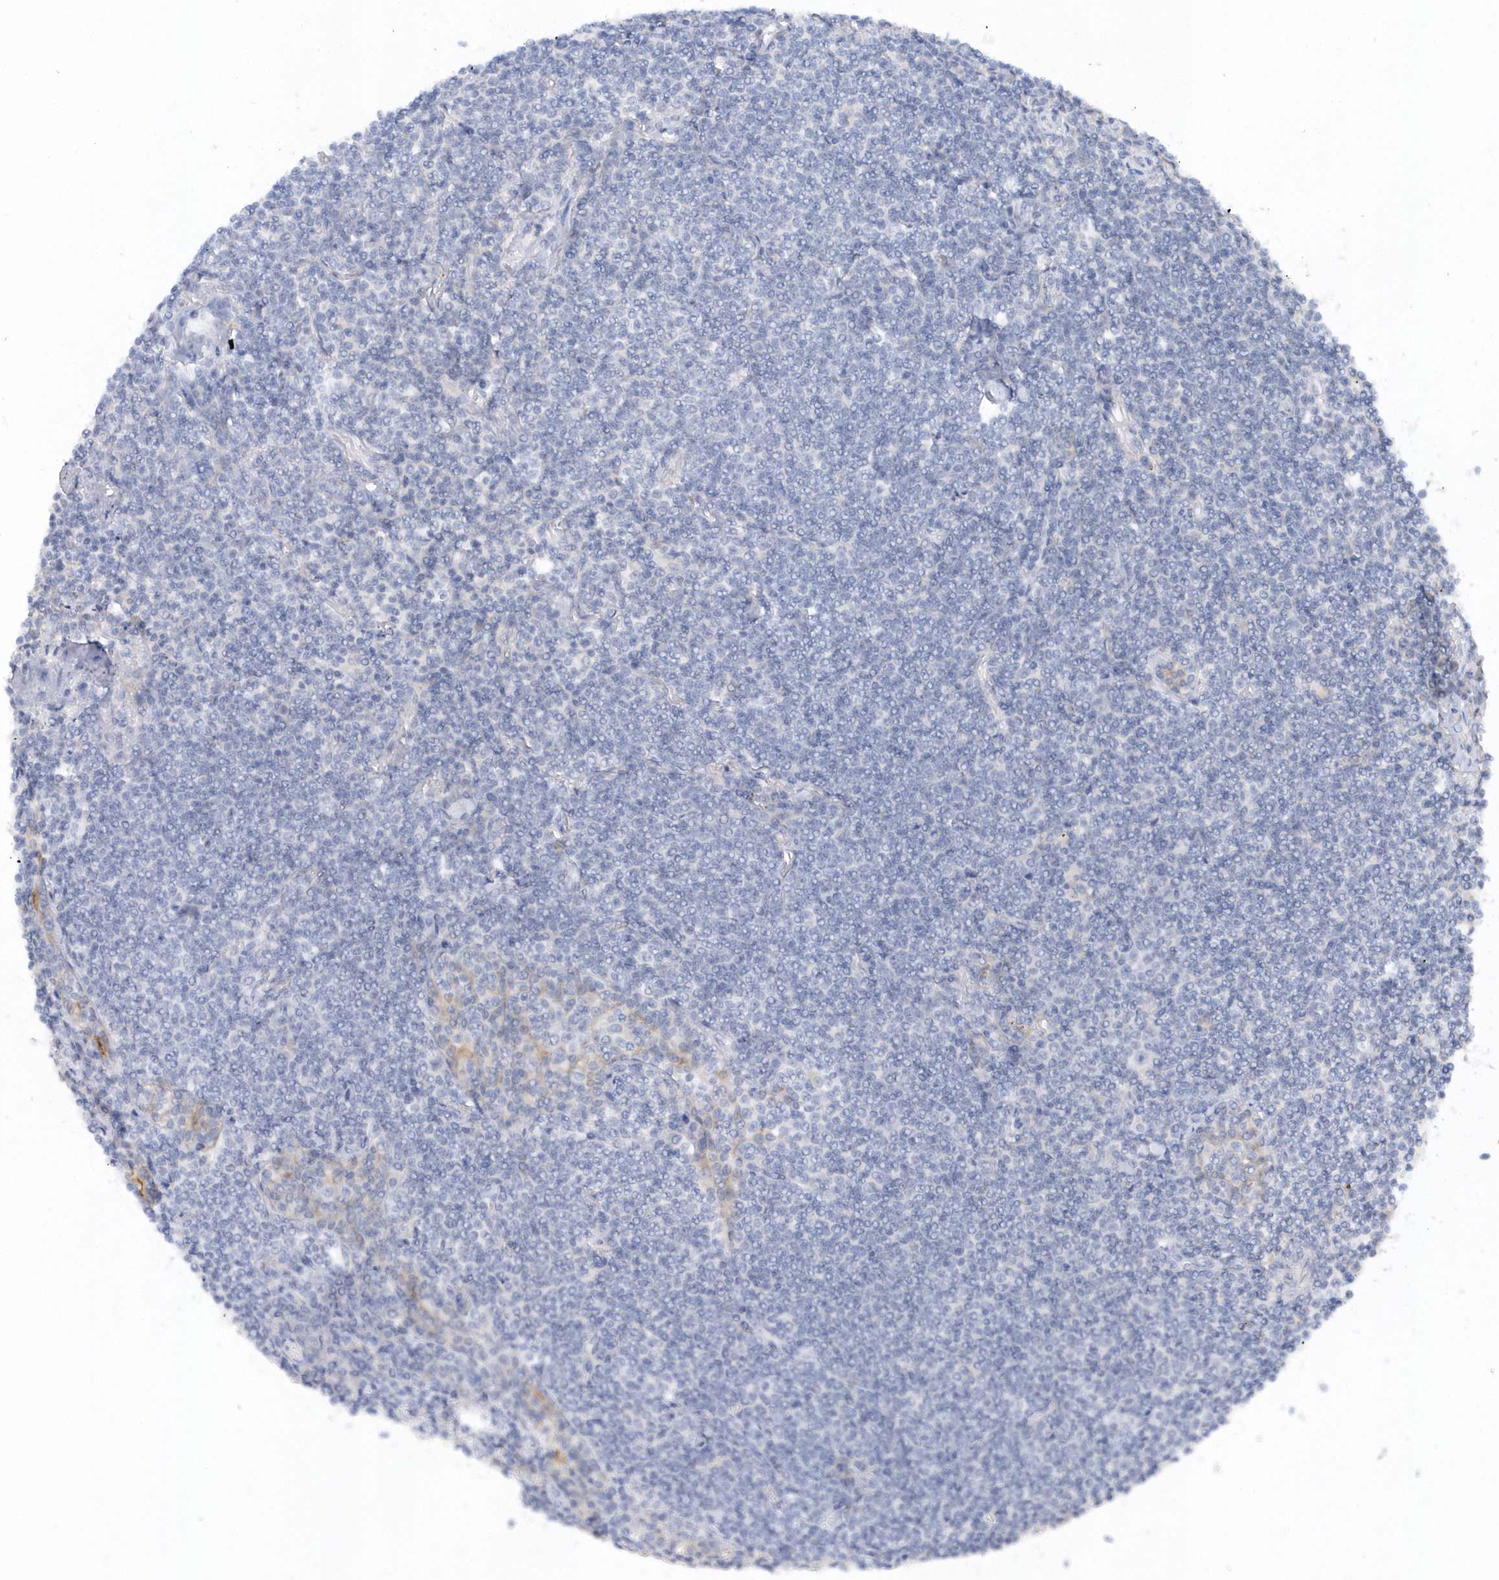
{"staining": {"intensity": "negative", "quantity": "none", "location": "none"}, "tissue": "lymphoma", "cell_type": "Tumor cells", "image_type": "cancer", "snomed": [{"axis": "morphology", "description": "Malignant lymphoma, non-Hodgkin's type, Low grade"}, {"axis": "topography", "description": "Lung"}], "caption": "Micrograph shows no protein positivity in tumor cells of lymphoma tissue.", "gene": "RPE", "patient": {"sex": "female", "age": 71}}